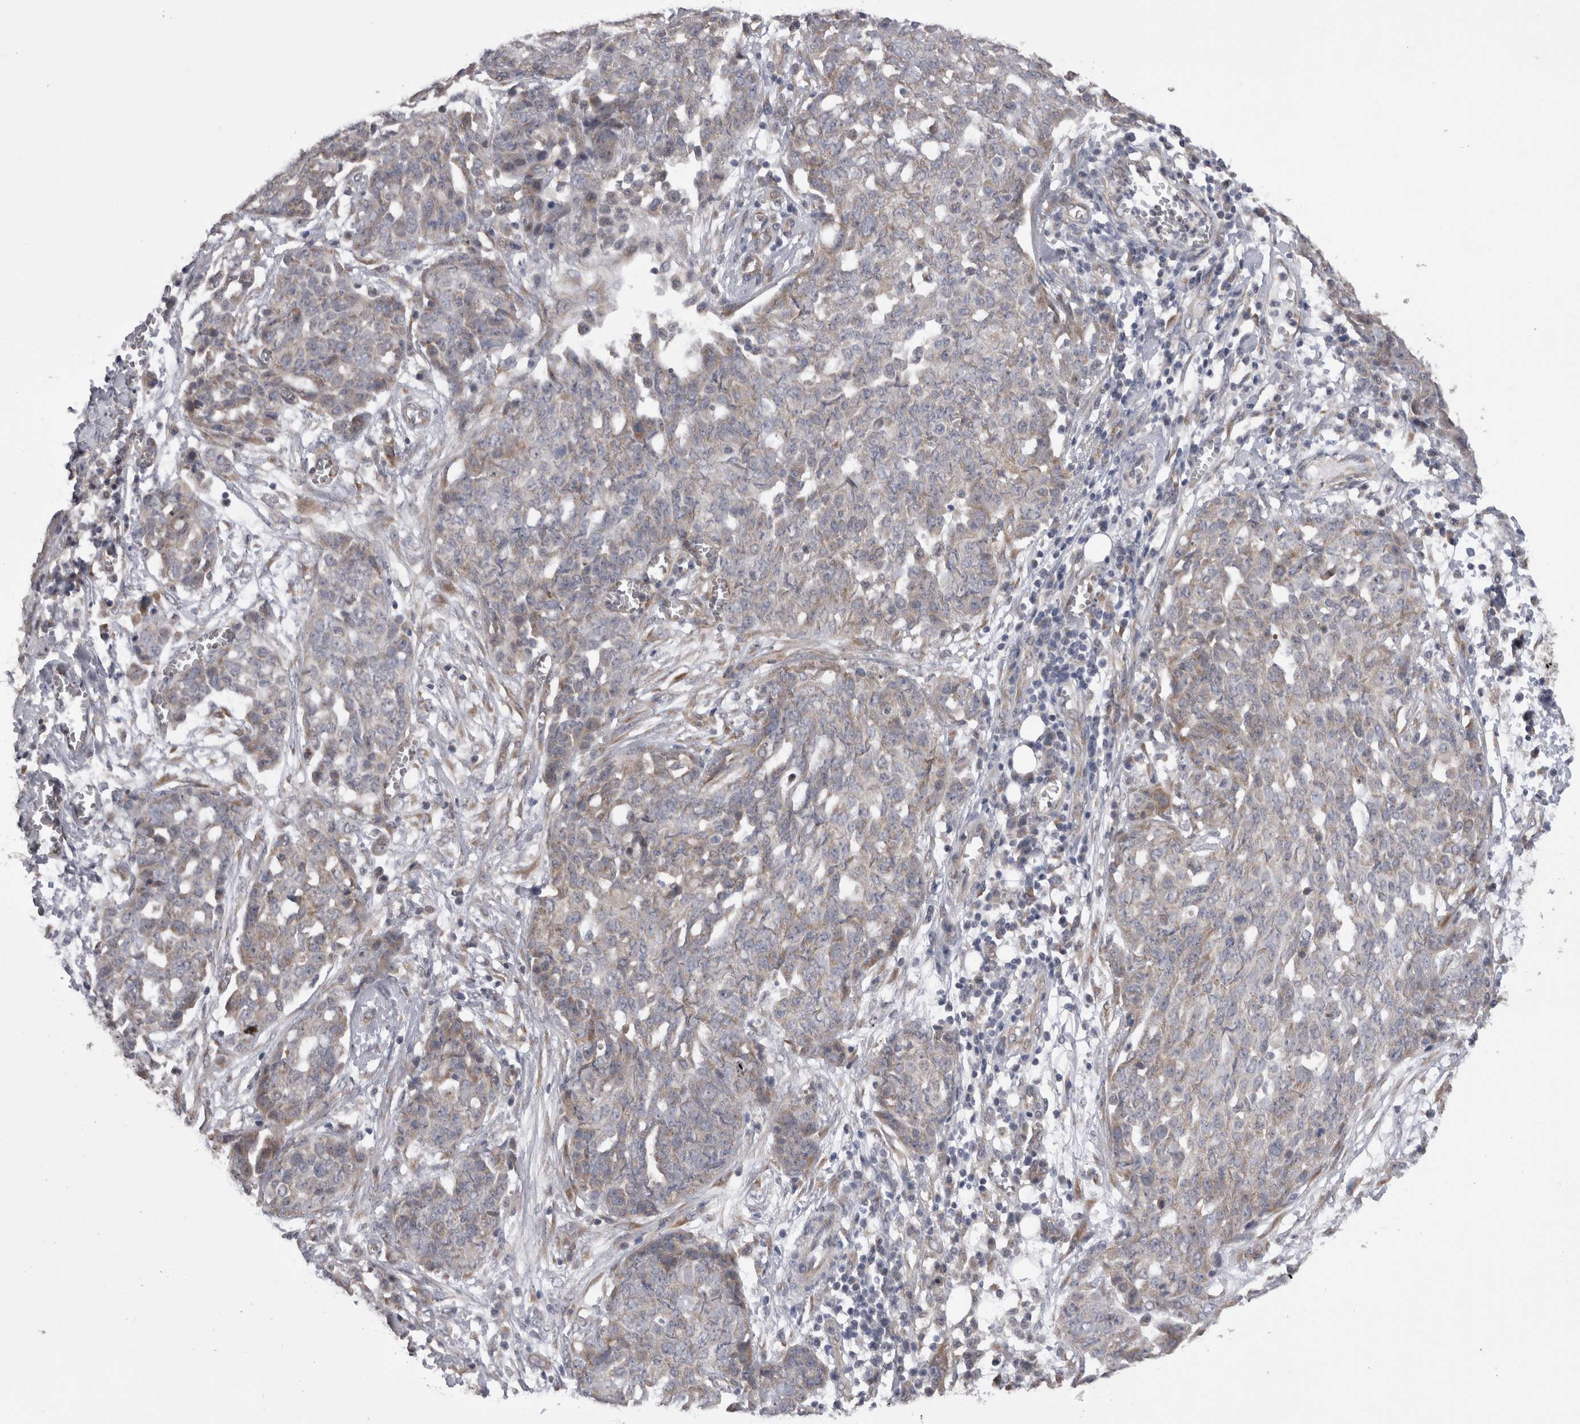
{"staining": {"intensity": "weak", "quantity": "<25%", "location": "cytoplasmic/membranous"}, "tissue": "ovarian cancer", "cell_type": "Tumor cells", "image_type": "cancer", "snomed": [{"axis": "morphology", "description": "Cystadenocarcinoma, serous, NOS"}, {"axis": "topography", "description": "Soft tissue"}, {"axis": "topography", "description": "Ovary"}], "caption": "Immunohistochemistry of human ovarian cancer reveals no positivity in tumor cells.", "gene": "ARHGAP29", "patient": {"sex": "female", "age": 57}}